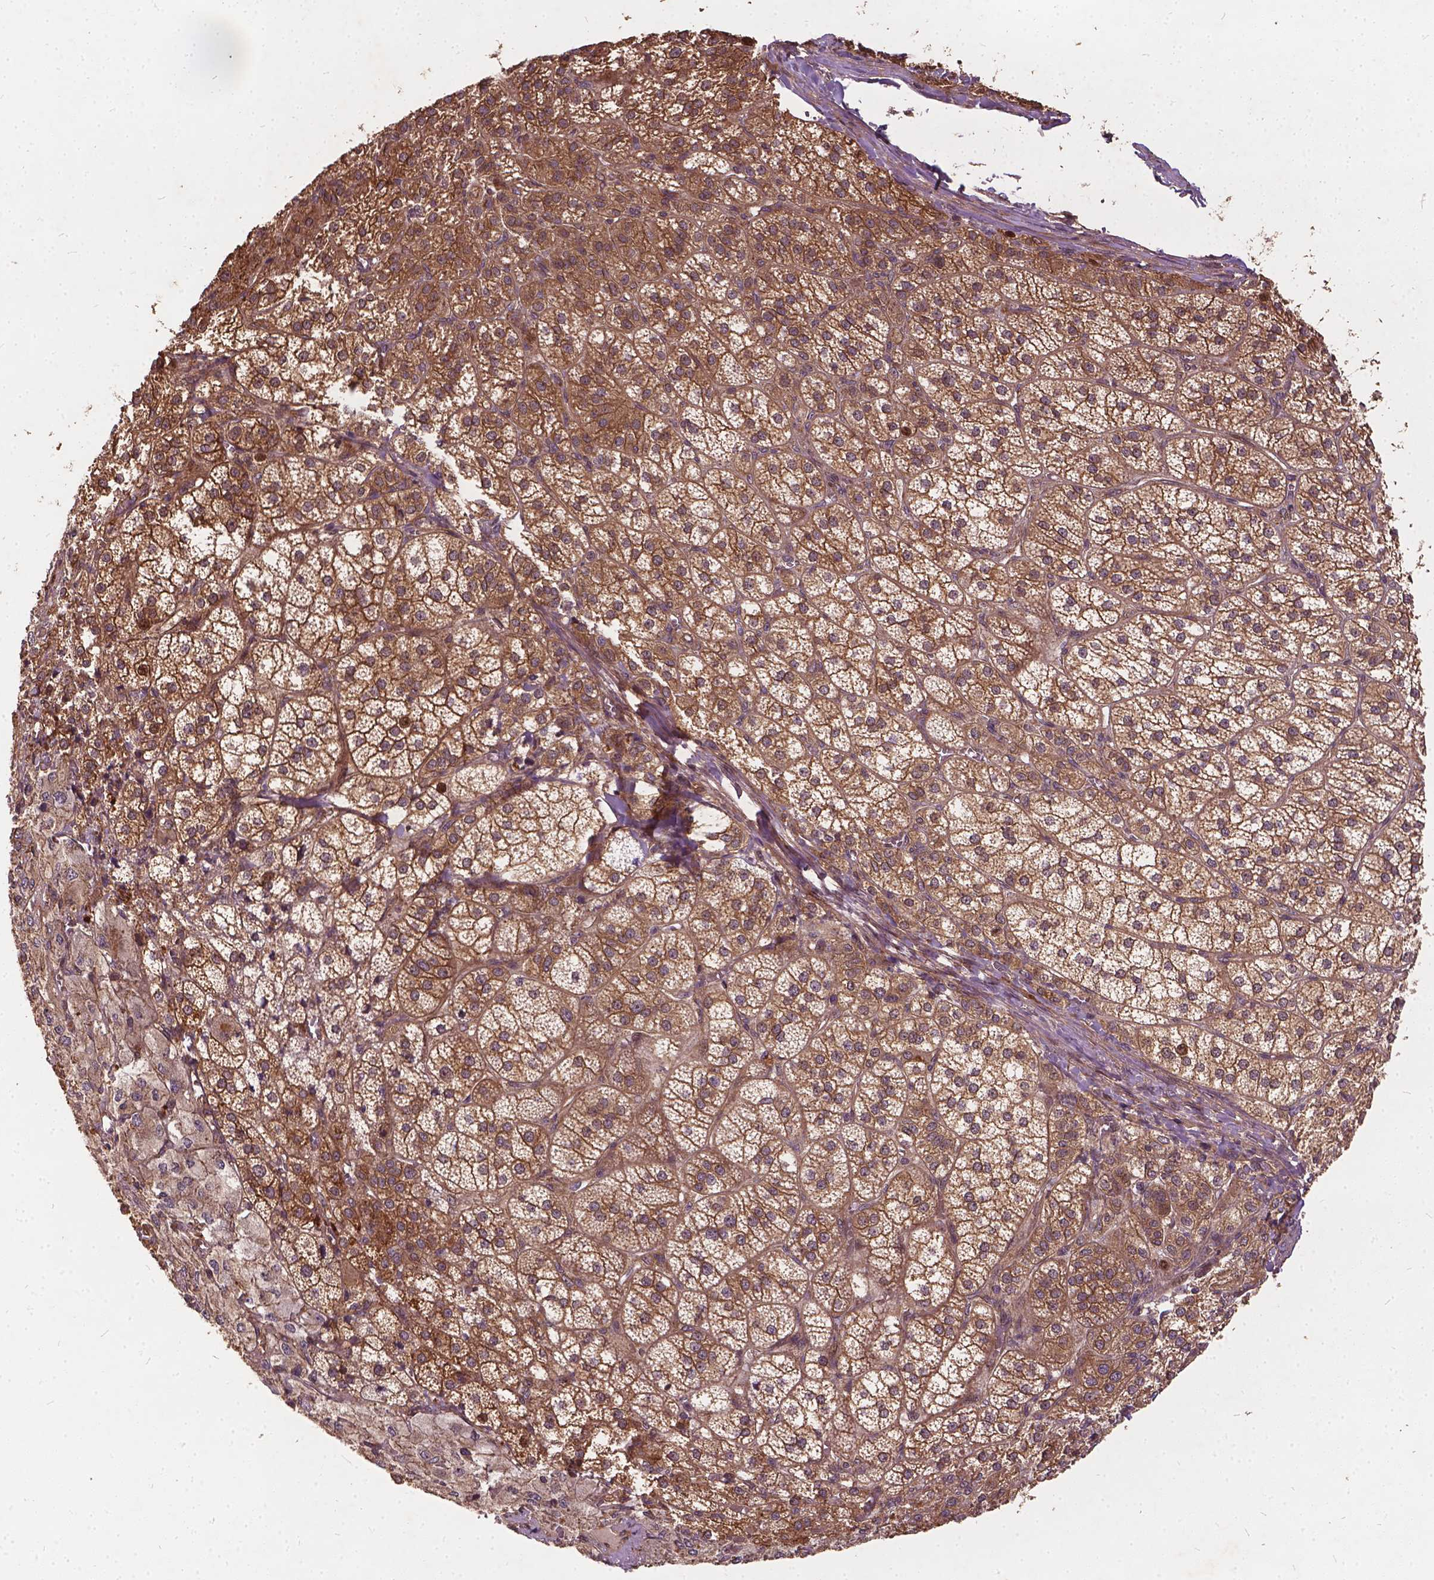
{"staining": {"intensity": "moderate", "quantity": ">75%", "location": "cytoplasmic/membranous"}, "tissue": "adrenal gland", "cell_type": "Glandular cells", "image_type": "normal", "snomed": [{"axis": "morphology", "description": "Normal tissue, NOS"}, {"axis": "topography", "description": "Adrenal gland"}], "caption": "A brown stain highlights moderate cytoplasmic/membranous expression of a protein in glandular cells of normal human adrenal gland.", "gene": "UBXN2A", "patient": {"sex": "female", "age": 60}}